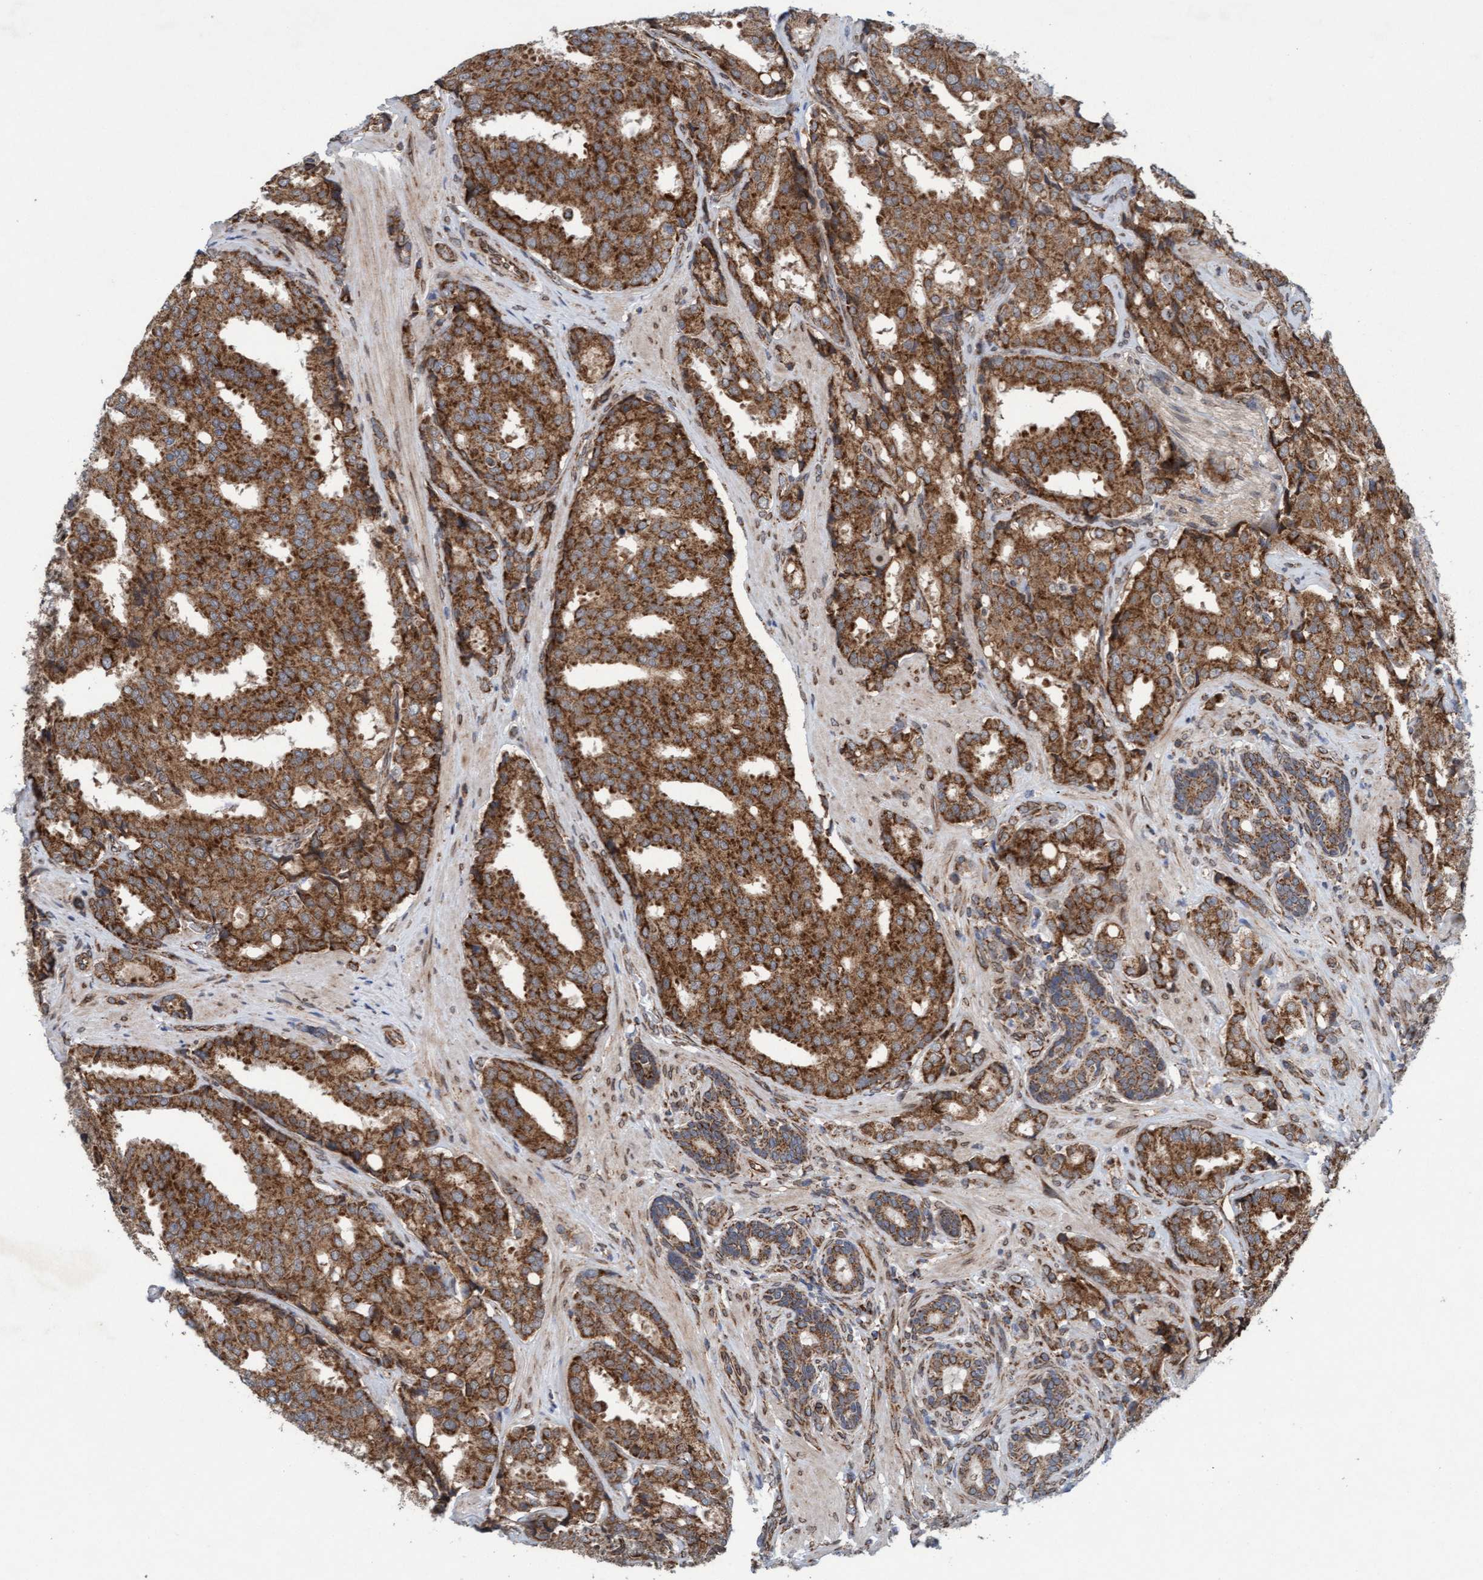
{"staining": {"intensity": "moderate", "quantity": ">75%", "location": "cytoplasmic/membranous"}, "tissue": "prostate cancer", "cell_type": "Tumor cells", "image_type": "cancer", "snomed": [{"axis": "morphology", "description": "Adenocarcinoma, High grade"}, {"axis": "topography", "description": "Prostate"}], "caption": "Brown immunohistochemical staining in human prostate cancer displays moderate cytoplasmic/membranous expression in approximately >75% of tumor cells.", "gene": "MRPS23", "patient": {"sex": "male", "age": 50}}